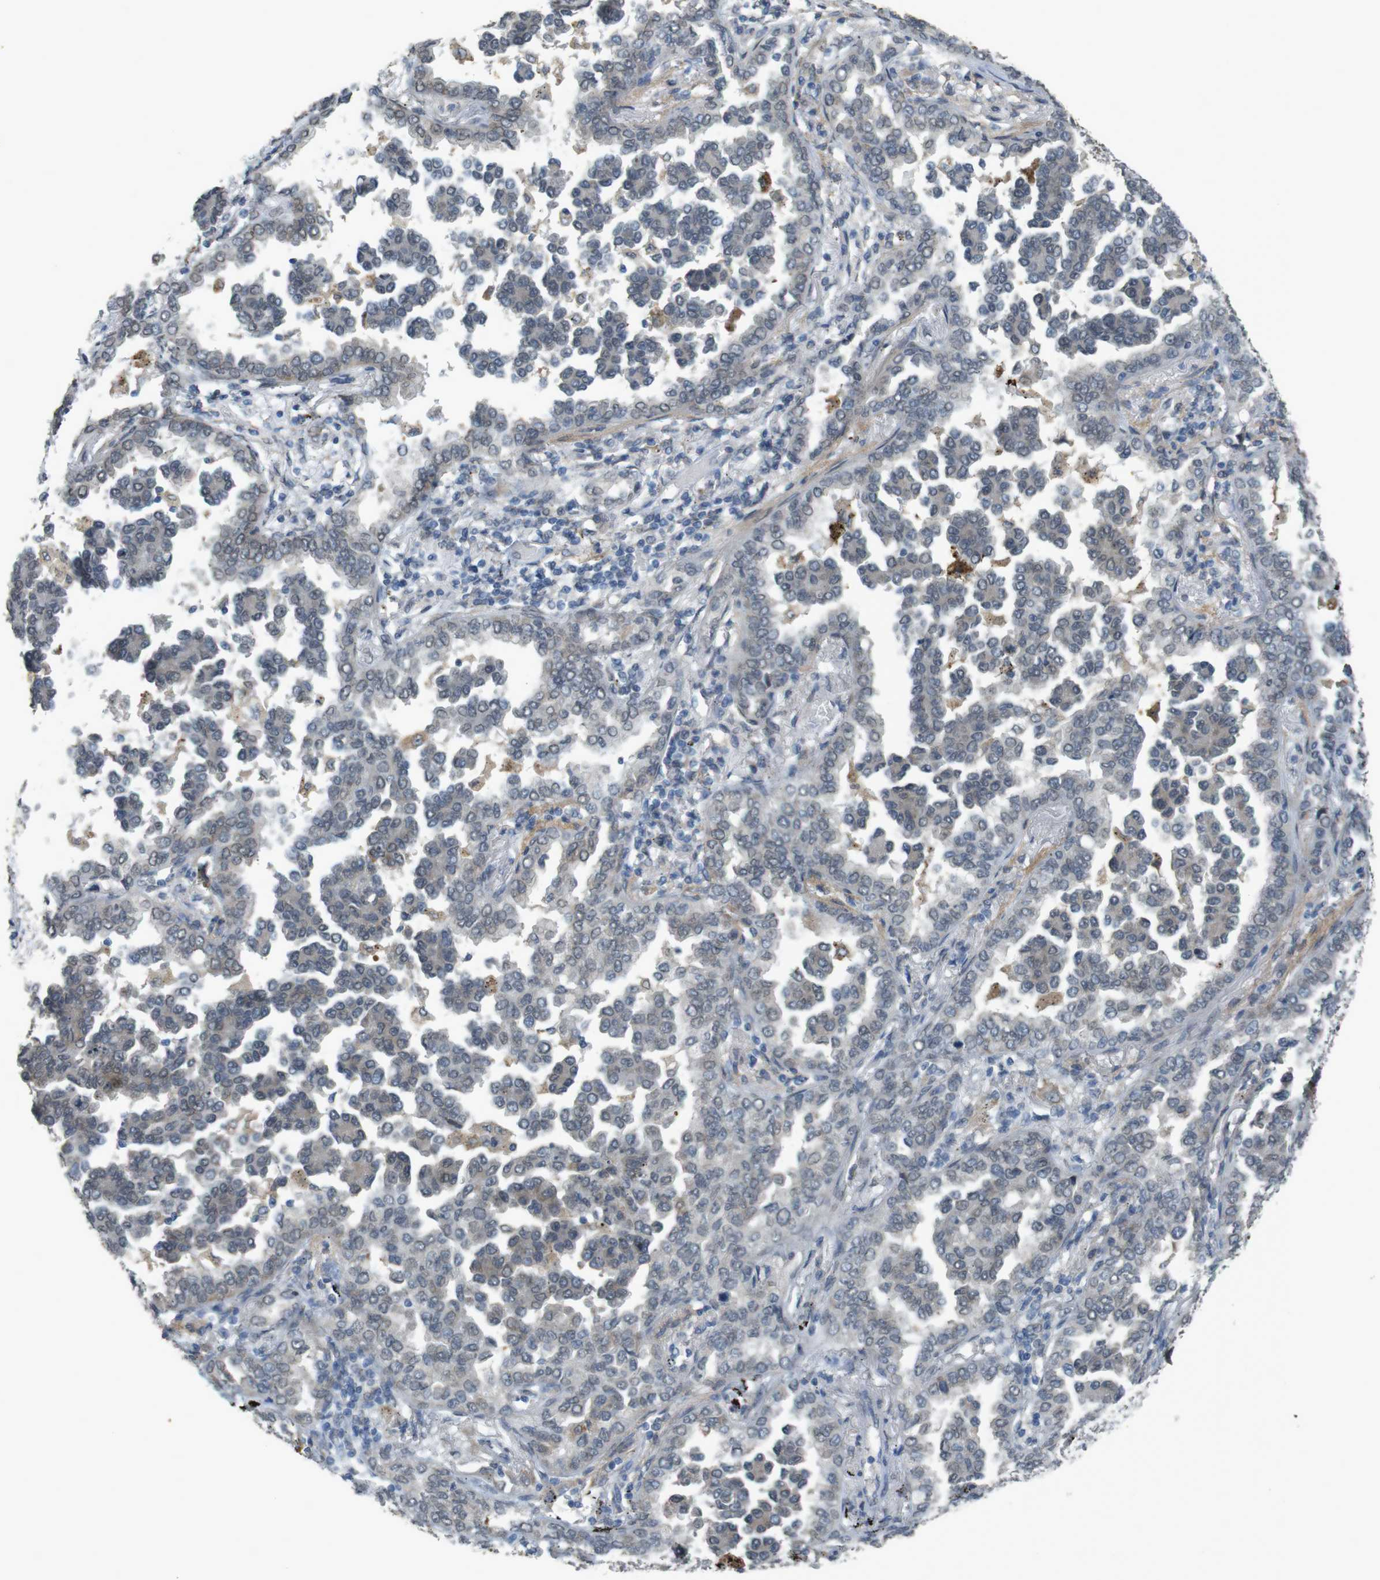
{"staining": {"intensity": "negative", "quantity": "none", "location": "none"}, "tissue": "lung cancer", "cell_type": "Tumor cells", "image_type": "cancer", "snomed": [{"axis": "morphology", "description": "Normal tissue, NOS"}, {"axis": "morphology", "description": "Adenocarcinoma, NOS"}, {"axis": "topography", "description": "Lung"}], "caption": "Immunohistochemistry (IHC) micrograph of human lung cancer (adenocarcinoma) stained for a protein (brown), which demonstrates no positivity in tumor cells.", "gene": "FZD10", "patient": {"sex": "male", "age": 59}}